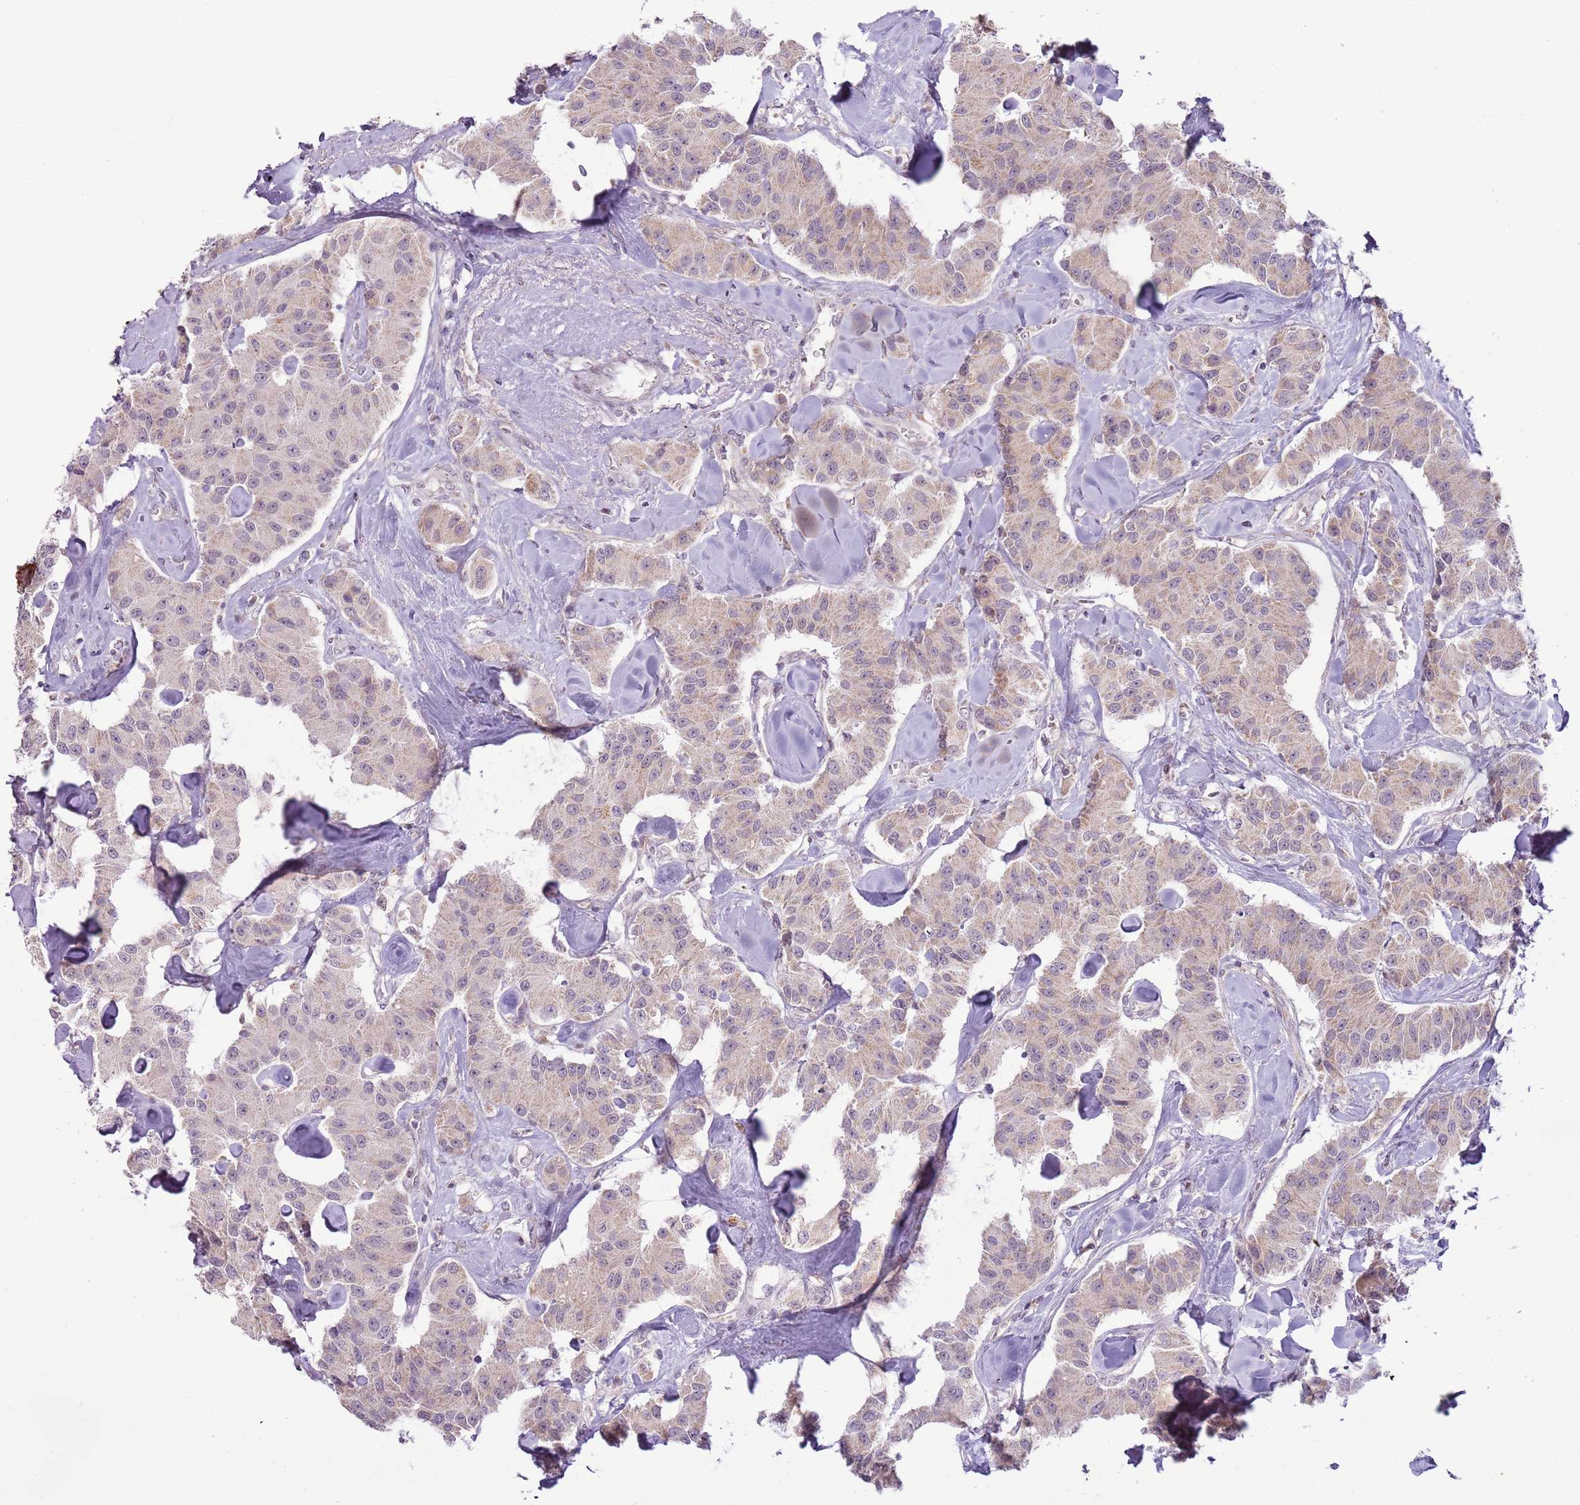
{"staining": {"intensity": "weak", "quantity": "25%-75%", "location": "cytoplasmic/membranous"}, "tissue": "carcinoid", "cell_type": "Tumor cells", "image_type": "cancer", "snomed": [{"axis": "morphology", "description": "Carcinoid, malignant, NOS"}, {"axis": "topography", "description": "Pancreas"}], "caption": "A high-resolution micrograph shows IHC staining of carcinoid, which reveals weak cytoplasmic/membranous staining in about 25%-75% of tumor cells. Immunohistochemistry stains the protein of interest in brown and the nuclei are stained blue.", "gene": "MLLT11", "patient": {"sex": "male", "age": 41}}